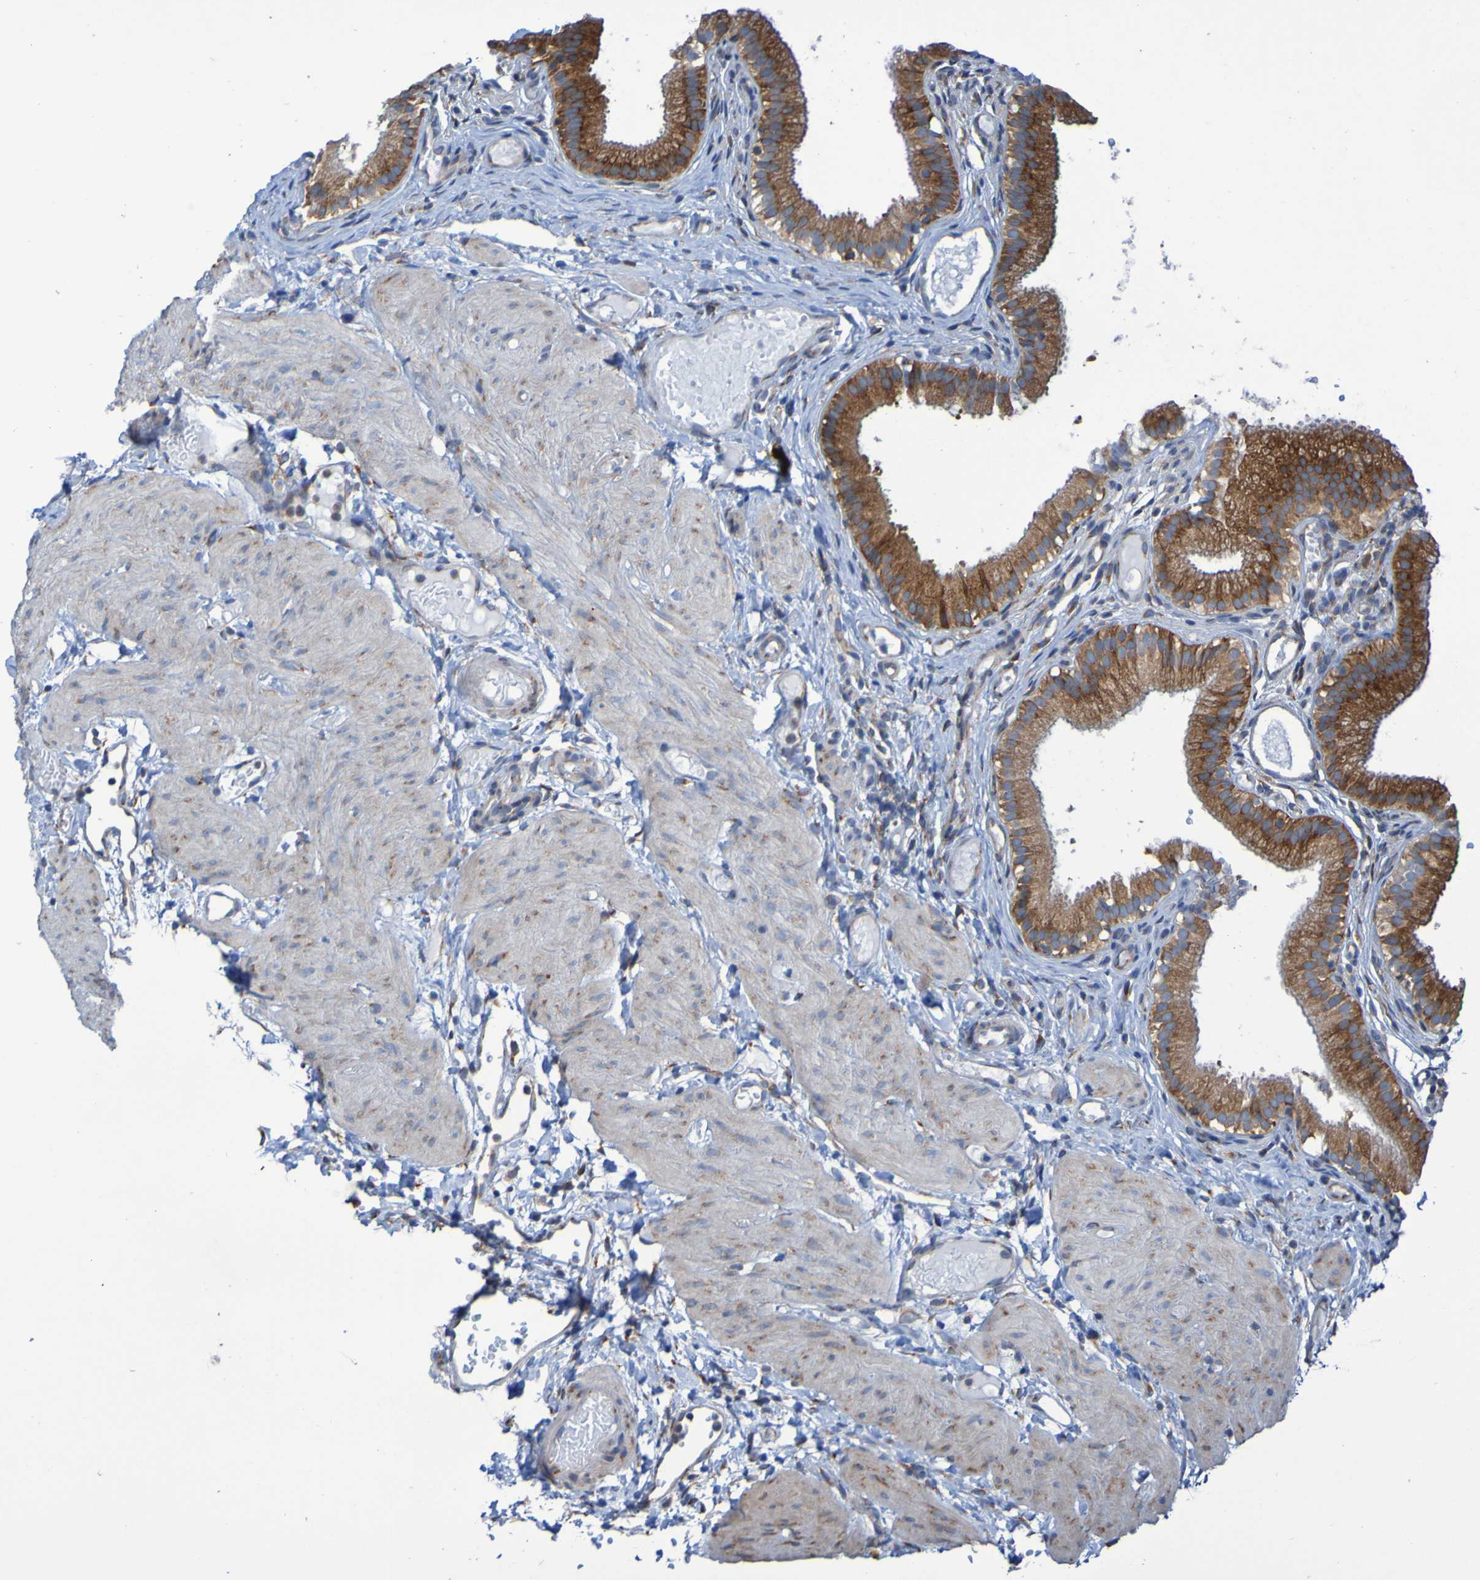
{"staining": {"intensity": "strong", "quantity": ">75%", "location": "cytoplasmic/membranous"}, "tissue": "gallbladder", "cell_type": "Glandular cells", "image_type": "normal", "snomed": [{"axis": "morphology", "description": "Normal tissue, NOS"}, {"axis": "topography", "description": "Gallbladder"}], "caption": "Immunohistochemistry (IHC) image of normal human gallbladder stained for a protein (brown), which reveals high levels of strong cytoplasmic/membranous positivity in about >75% of glandular cells.", "gene": "FKBP3", "patient": {"sex": "female", "age": 26}}